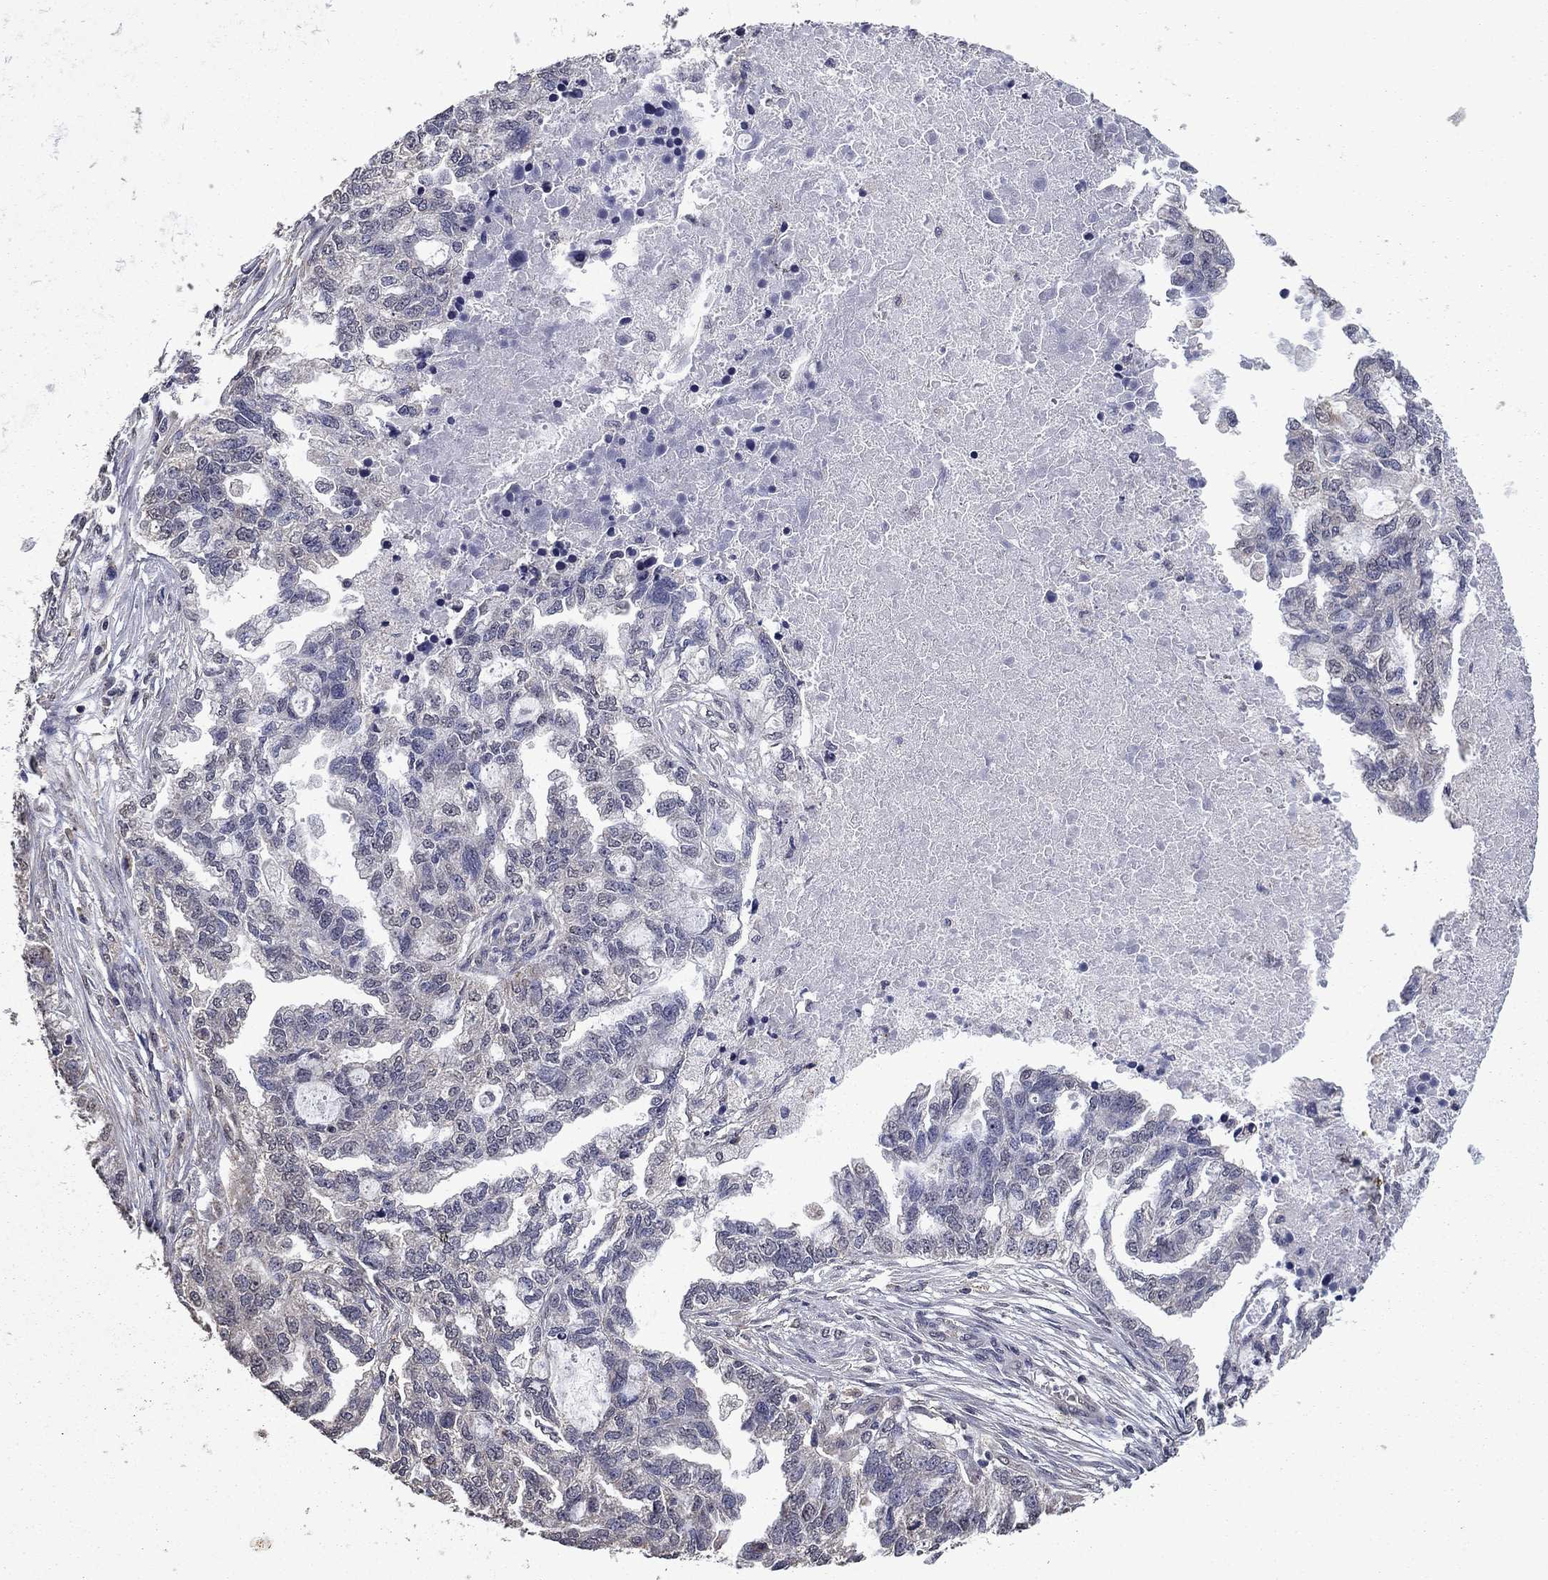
{"staining": {"intensity": "negative", "quantity": "none", "location": "none"}, "tissue": "ovarian cancer", "cell_type": "Tumor cells", "image_type": "cancer", "snomed": [{"axis": "morphology", "description": "Cystadenocarcinoma, serous, NOS"}, {"axis": "topography", "description": "Ovary"}], "caption": "IHC of serous cystadenocarcinoma (ovarian) shows no positivity in tumor cells. (Brightfield microscopy of DAB immunohistochemistry at high magnification).", "gene": "MFAP3L", "patient": {"sex": "female", "age": 51}}